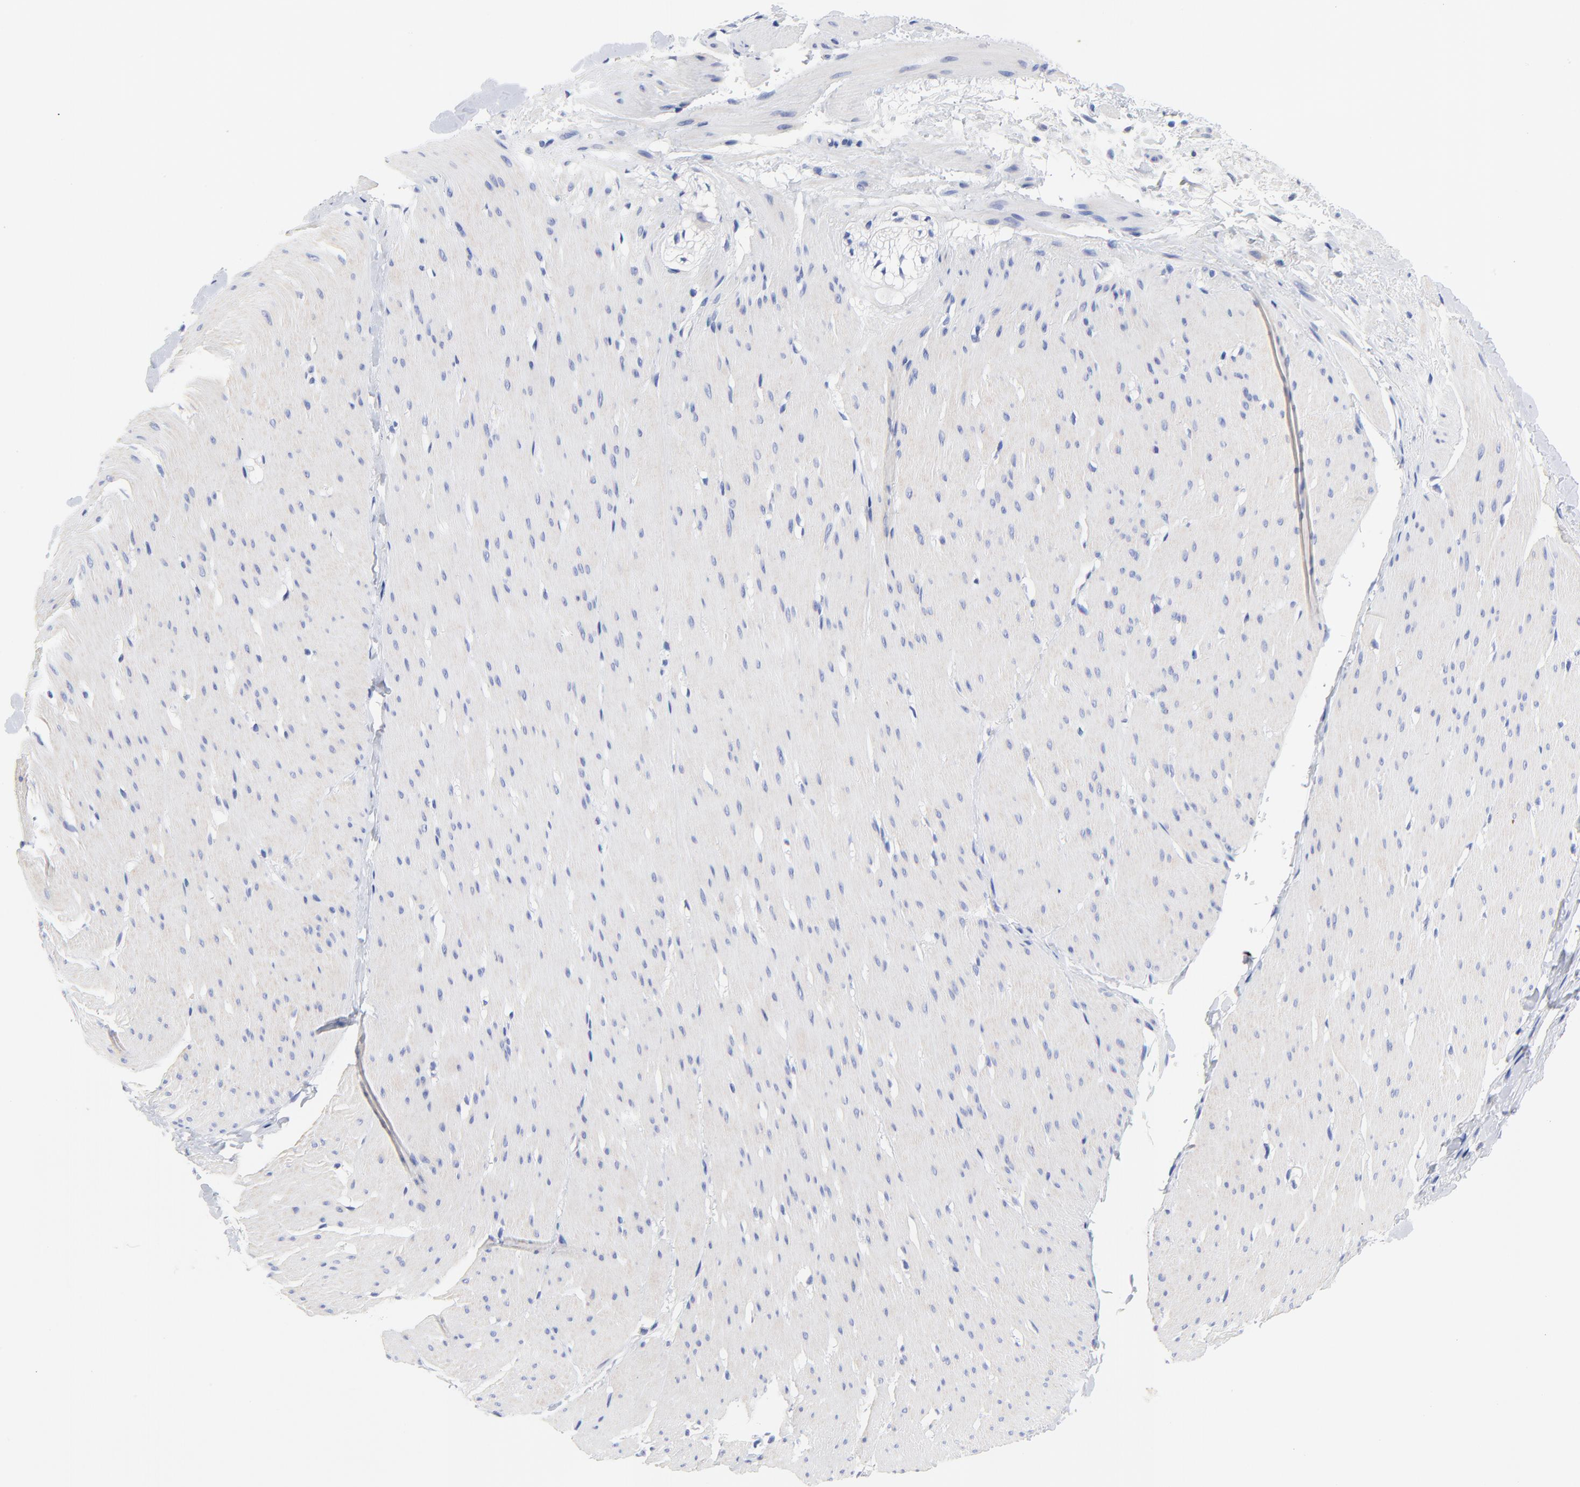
{"staining": {"intensity": "negative", "quantity": "none", "location": "none"}, "tissue": "smooth muscle", "cell_type": "Smooth muscle cells", "image_type": "normal", "snomed": [{"axis": "morphology", "description": "Normal tissue, NOS"}, {"axis": "topography", "description": "Smooth muscle"}, {"axis": "topography", "description": "Colon"}], "caption": "IHC photomicrograph of normal smooth muscle: human smooth muscle stained with DAB (3,3'-diaminobenzidine) shows no significant protein positivity in smooth muscle cells.", "gene": "FBXO10", "patient": {"sex": "male", "age": 67}}